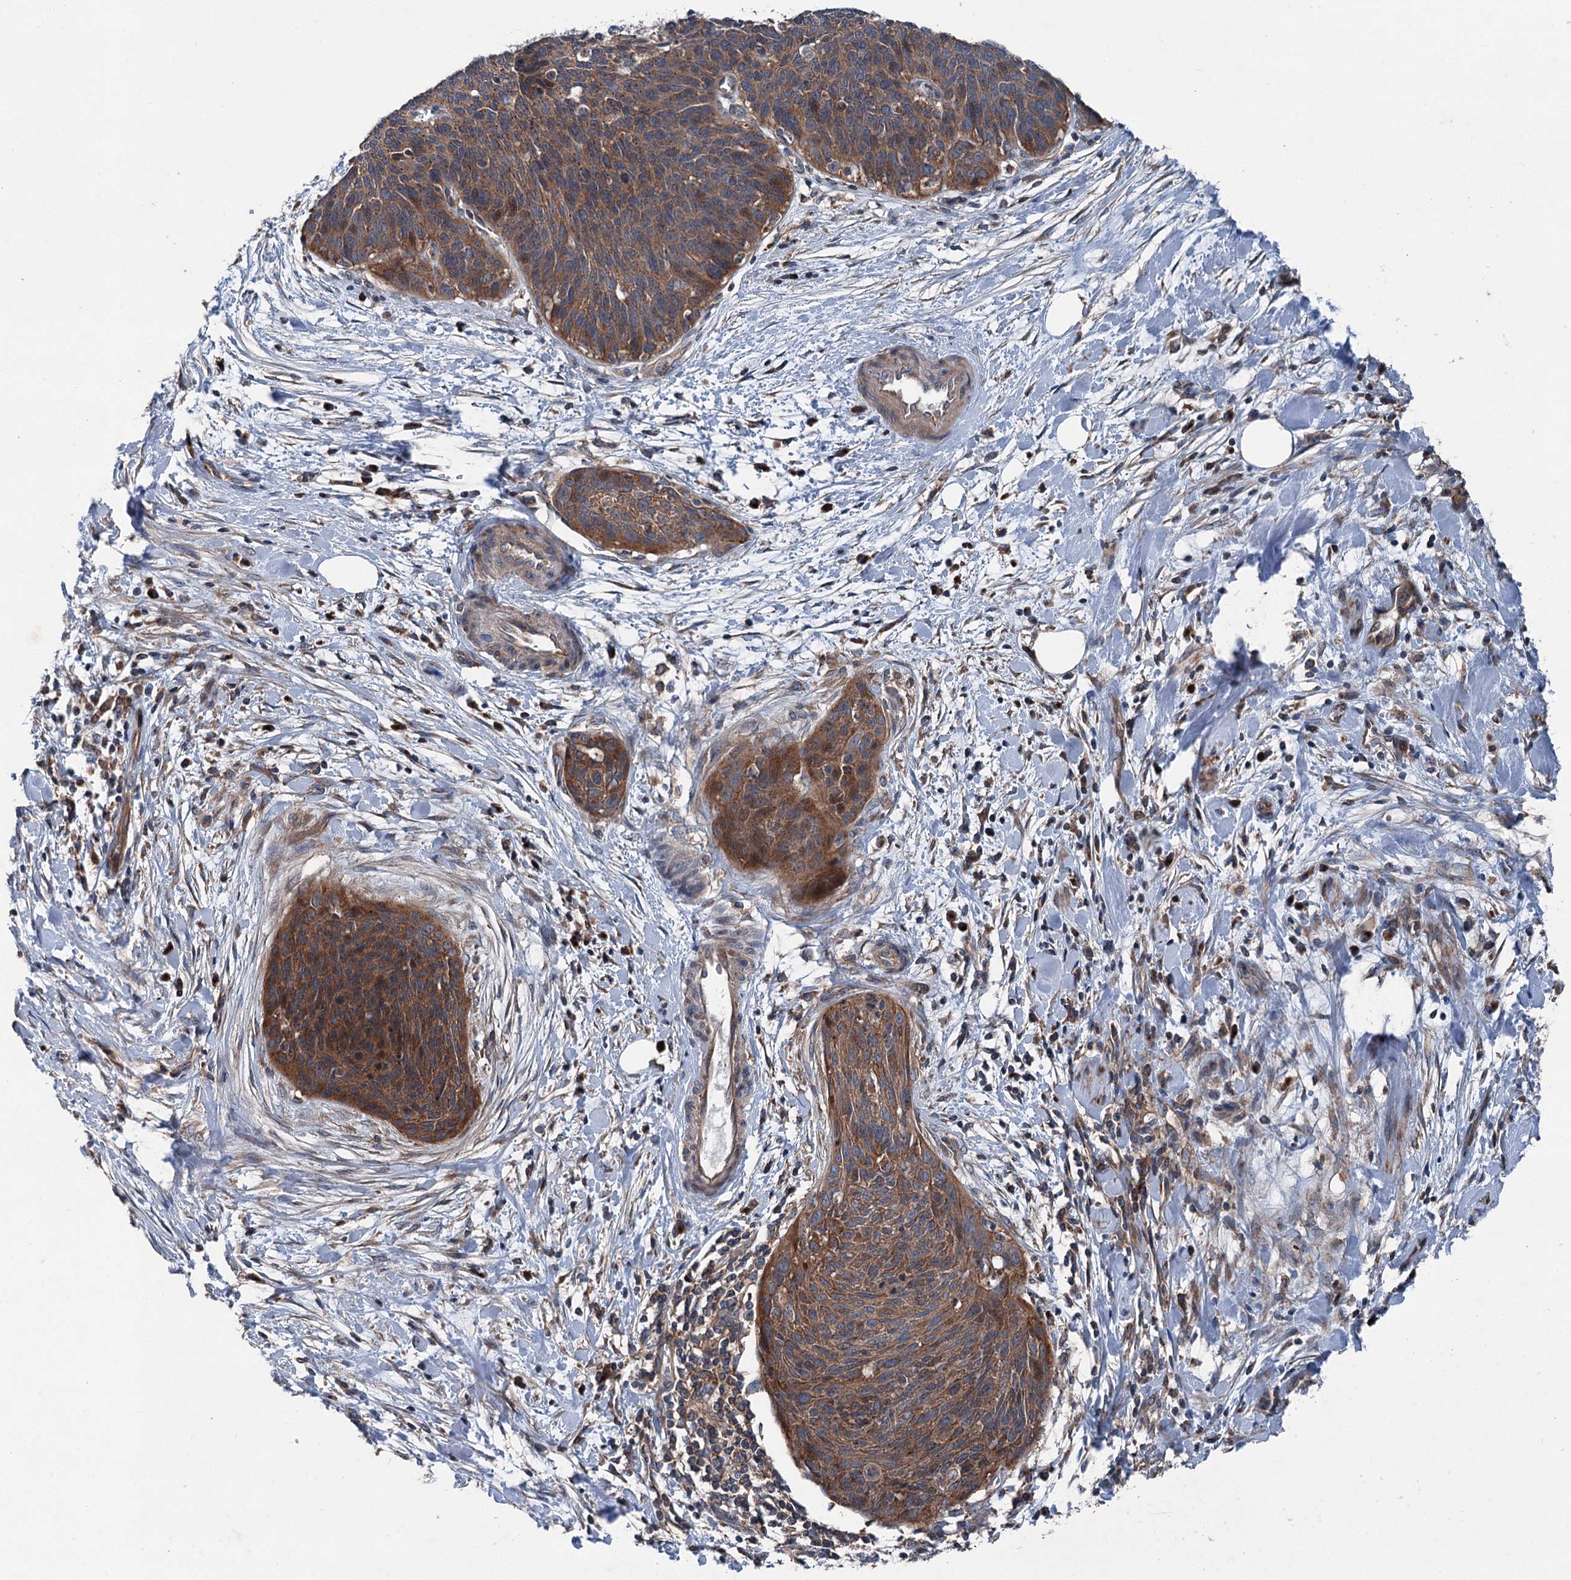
{"staining": {"intensity": "strong", "quantity": ">75%", "location": "cytoplasmic/membranous"}, "tissue": "cervical cancer", "cell_type": "Tumor cells", "image_type": "cancer", "snomed": [{"axis": "morphology", "description": "Squamous cell carcinoma, NOS"}, {"axis": "topography", "description": "Cervix"}], "caption": "The photomicrograph exhibits staining of cervical squamous cell carcinoma, revealing strong cytoplasmic/membranous protein staining (brown color) within tumor cells.", "gene": "RUFY1", "patient": {"sex": "female", "age": 55}}